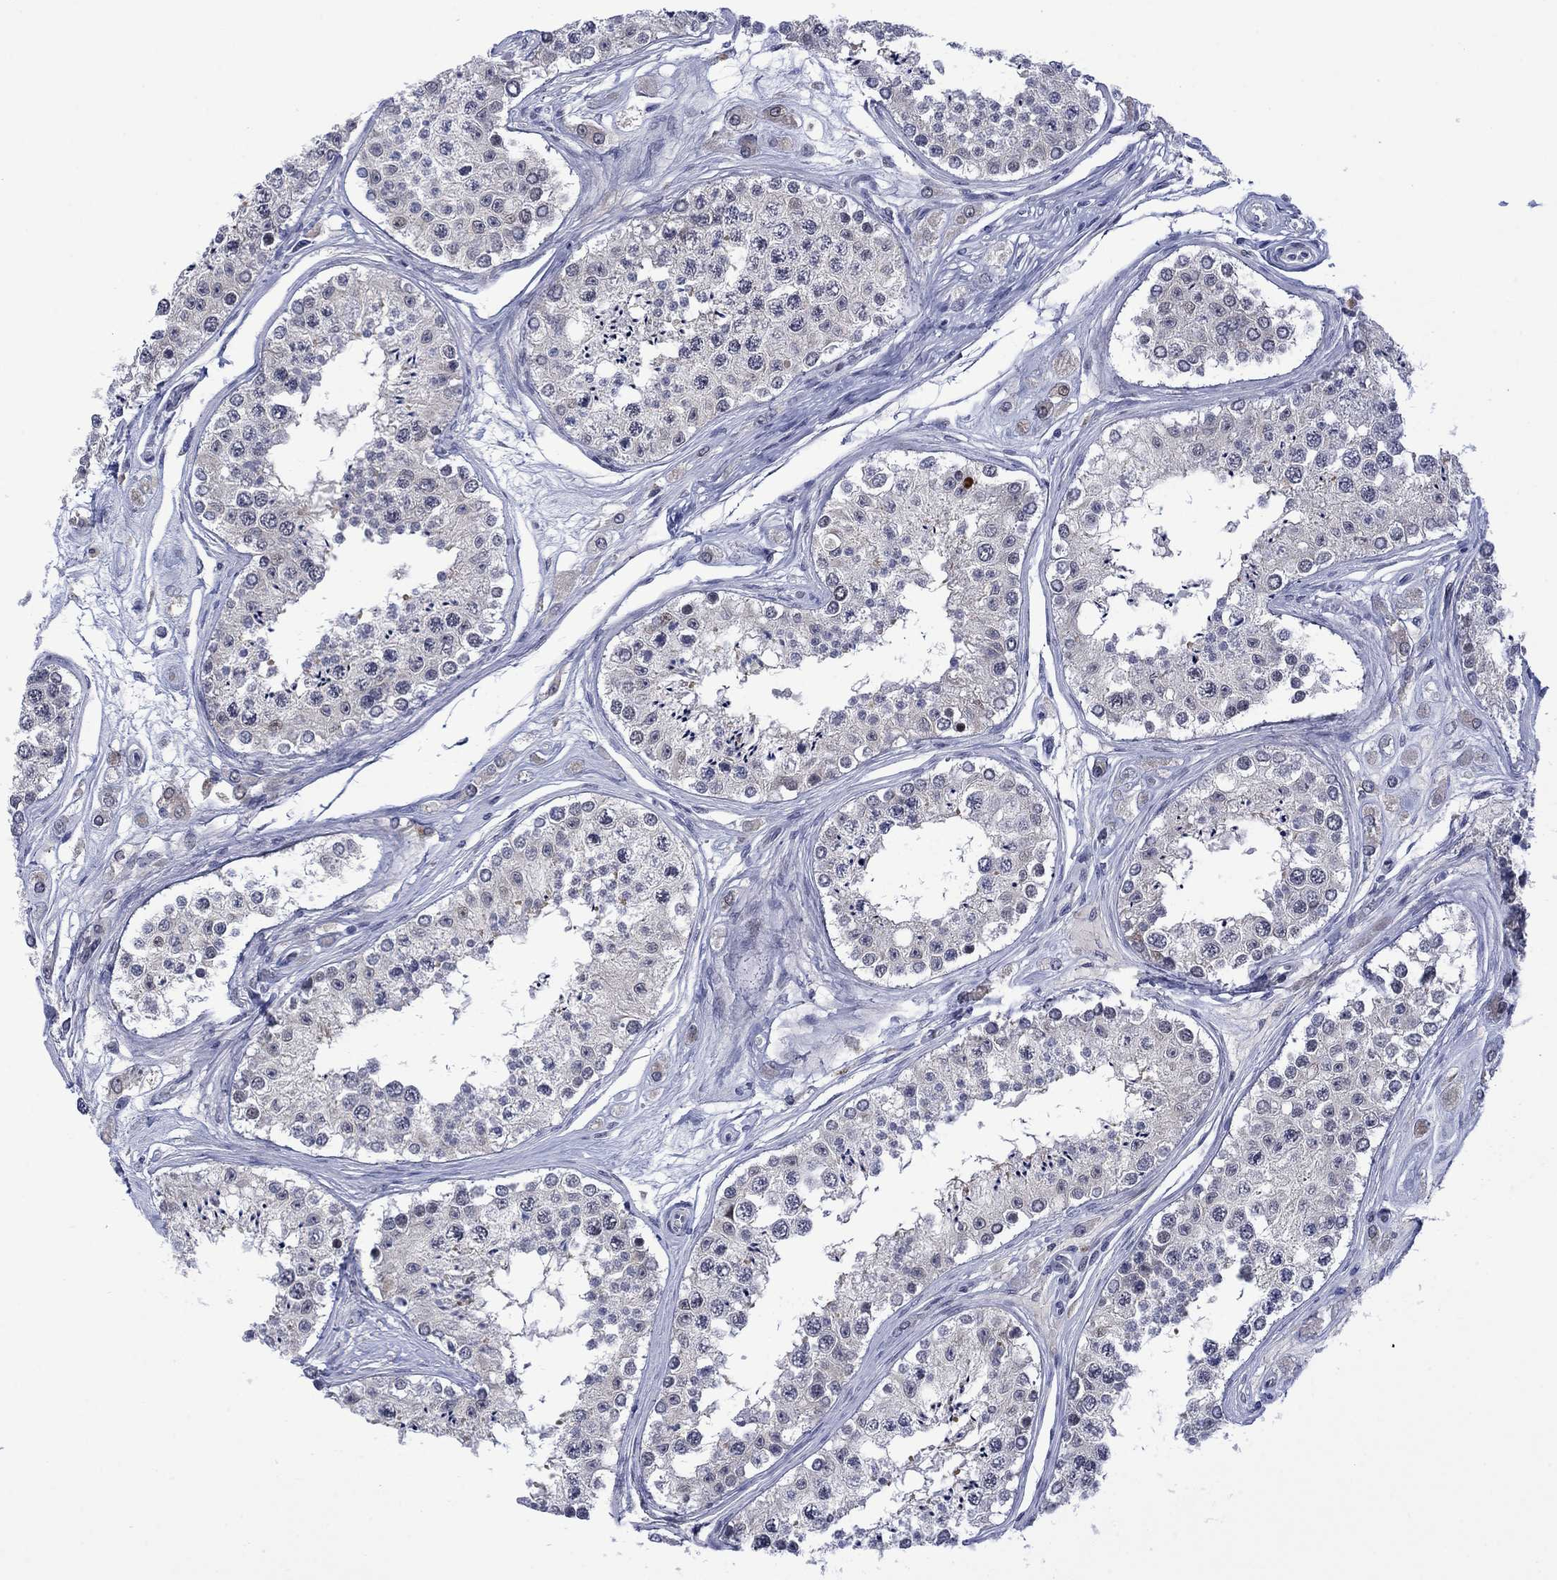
{"staining": {"intensity": "negative", "quantity": "none", "location": "none"}, "tissue": "testis", "cell_type": "Cells in seminiferous ducts", "image_type": "normal", "snomed": [{"axis": "morphology", "description": "Normal tissue, NOS"}, {"axis": "topography", "description": "Testis"}], "caption": "Normal testis was stained to show a protein in brown. There is no significant positivity in cells in seminiferous ducts. Brightfield microscopy of immunohistochemistry stained with DAB (brown) and hematoxylin (blue), captured at high magnification.", "gene": "AGL", "patient": {"sex": "male", "age": 25}}